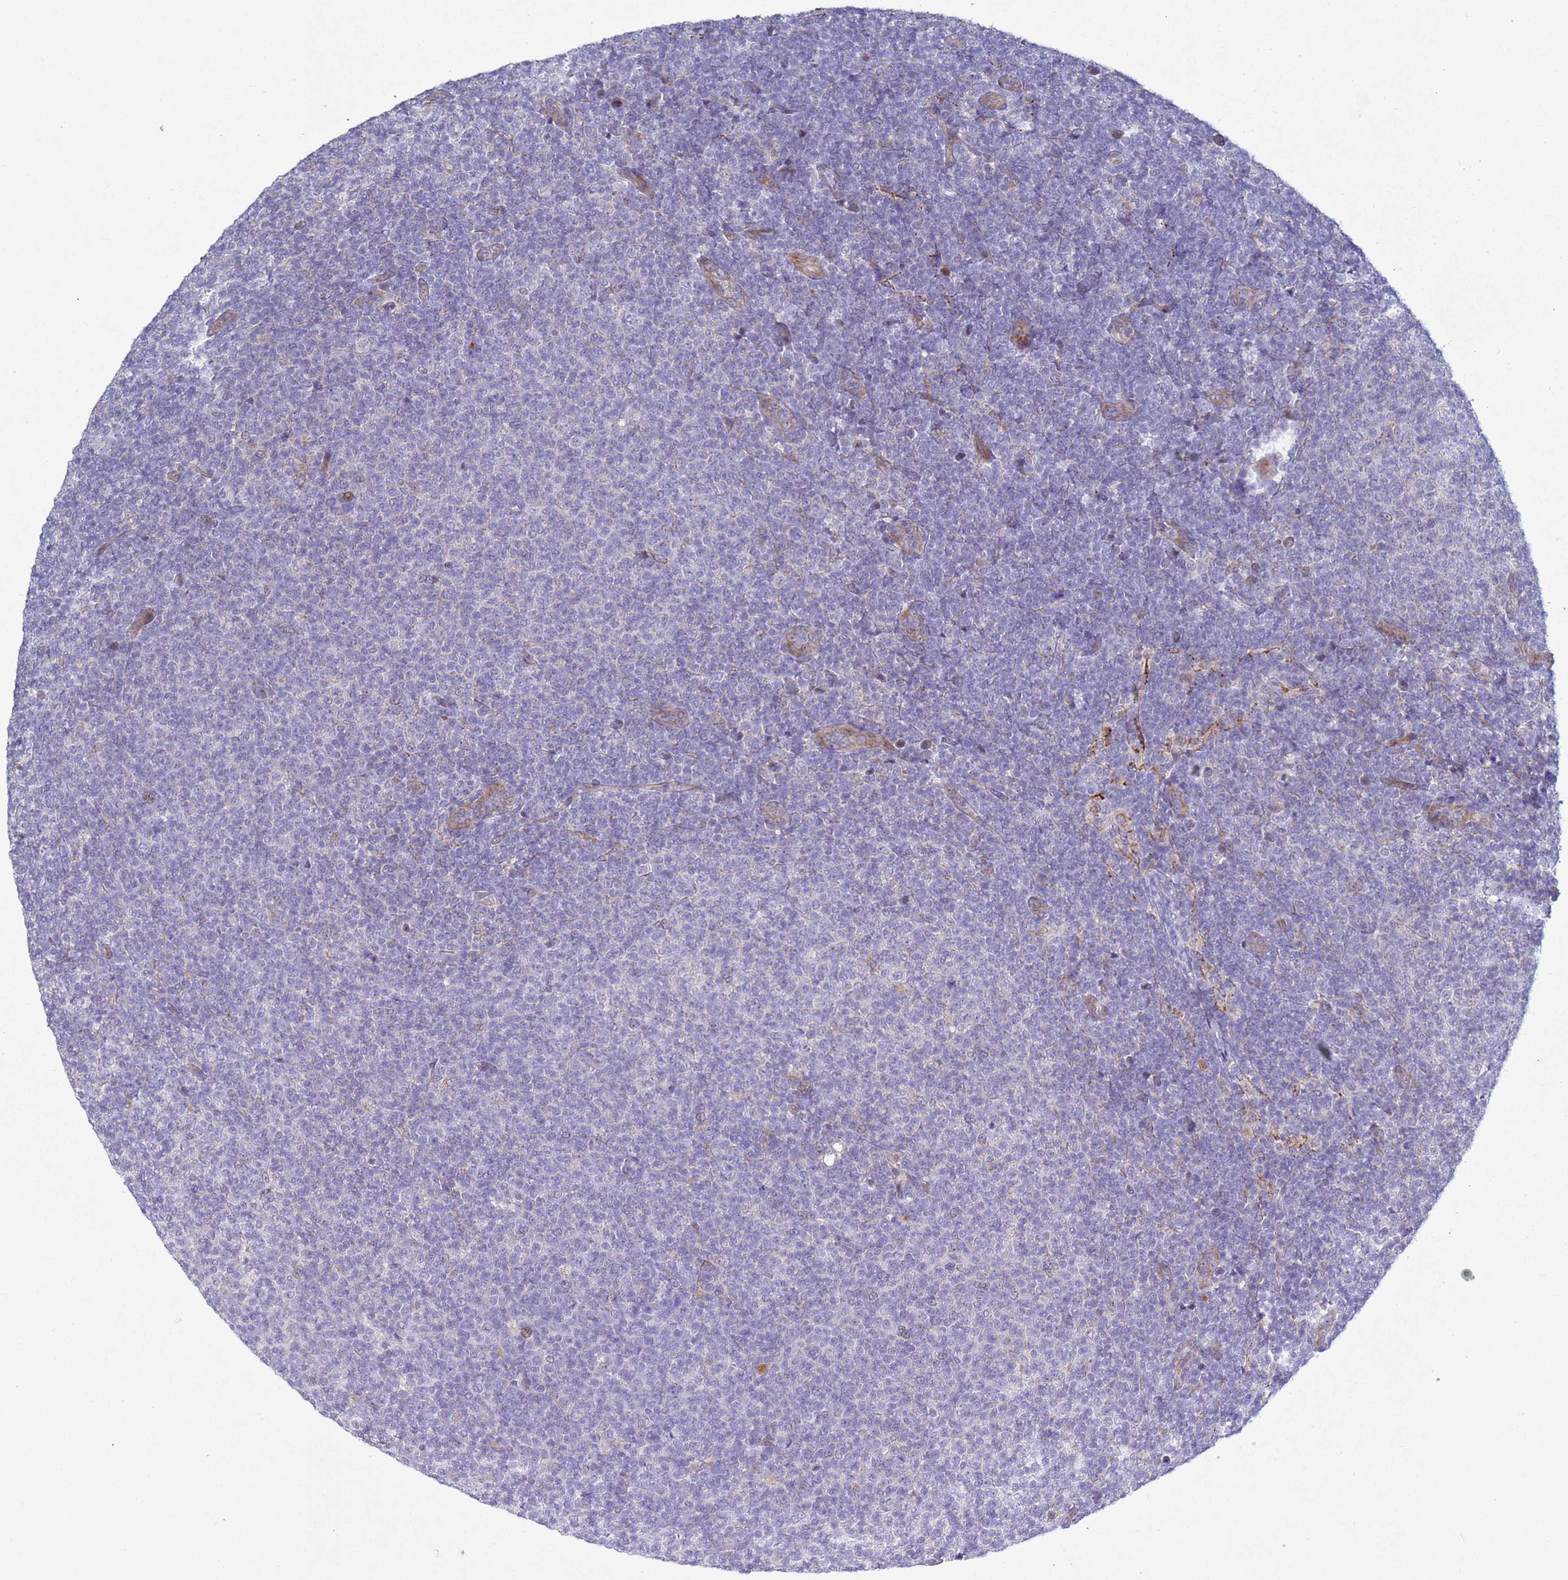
{"staining": {"intensity": "negative", "quantity": "none", "location": "none"}, "tissue": "lymphoma", "cell_type": "Tumor cells", "image_type": "cancer", "snomed": [{"axis": "morphology", "description": "Malignant lymphoma, non-Hodgkin's type, Low grade"}, {"axis": "topography", "description": "Lymph node"}], "caption": "Immunohistochemistry micrograph of neoplastic tissue: human low-grade malignant lymphoma, non-Hodgkin's type stained with DAB (3,3'-diaminobenzidine) exhibits no significant protein staining in tumor cells.", "gene": "TNPO2", "patient": {"sex": "male", "age": 66}}